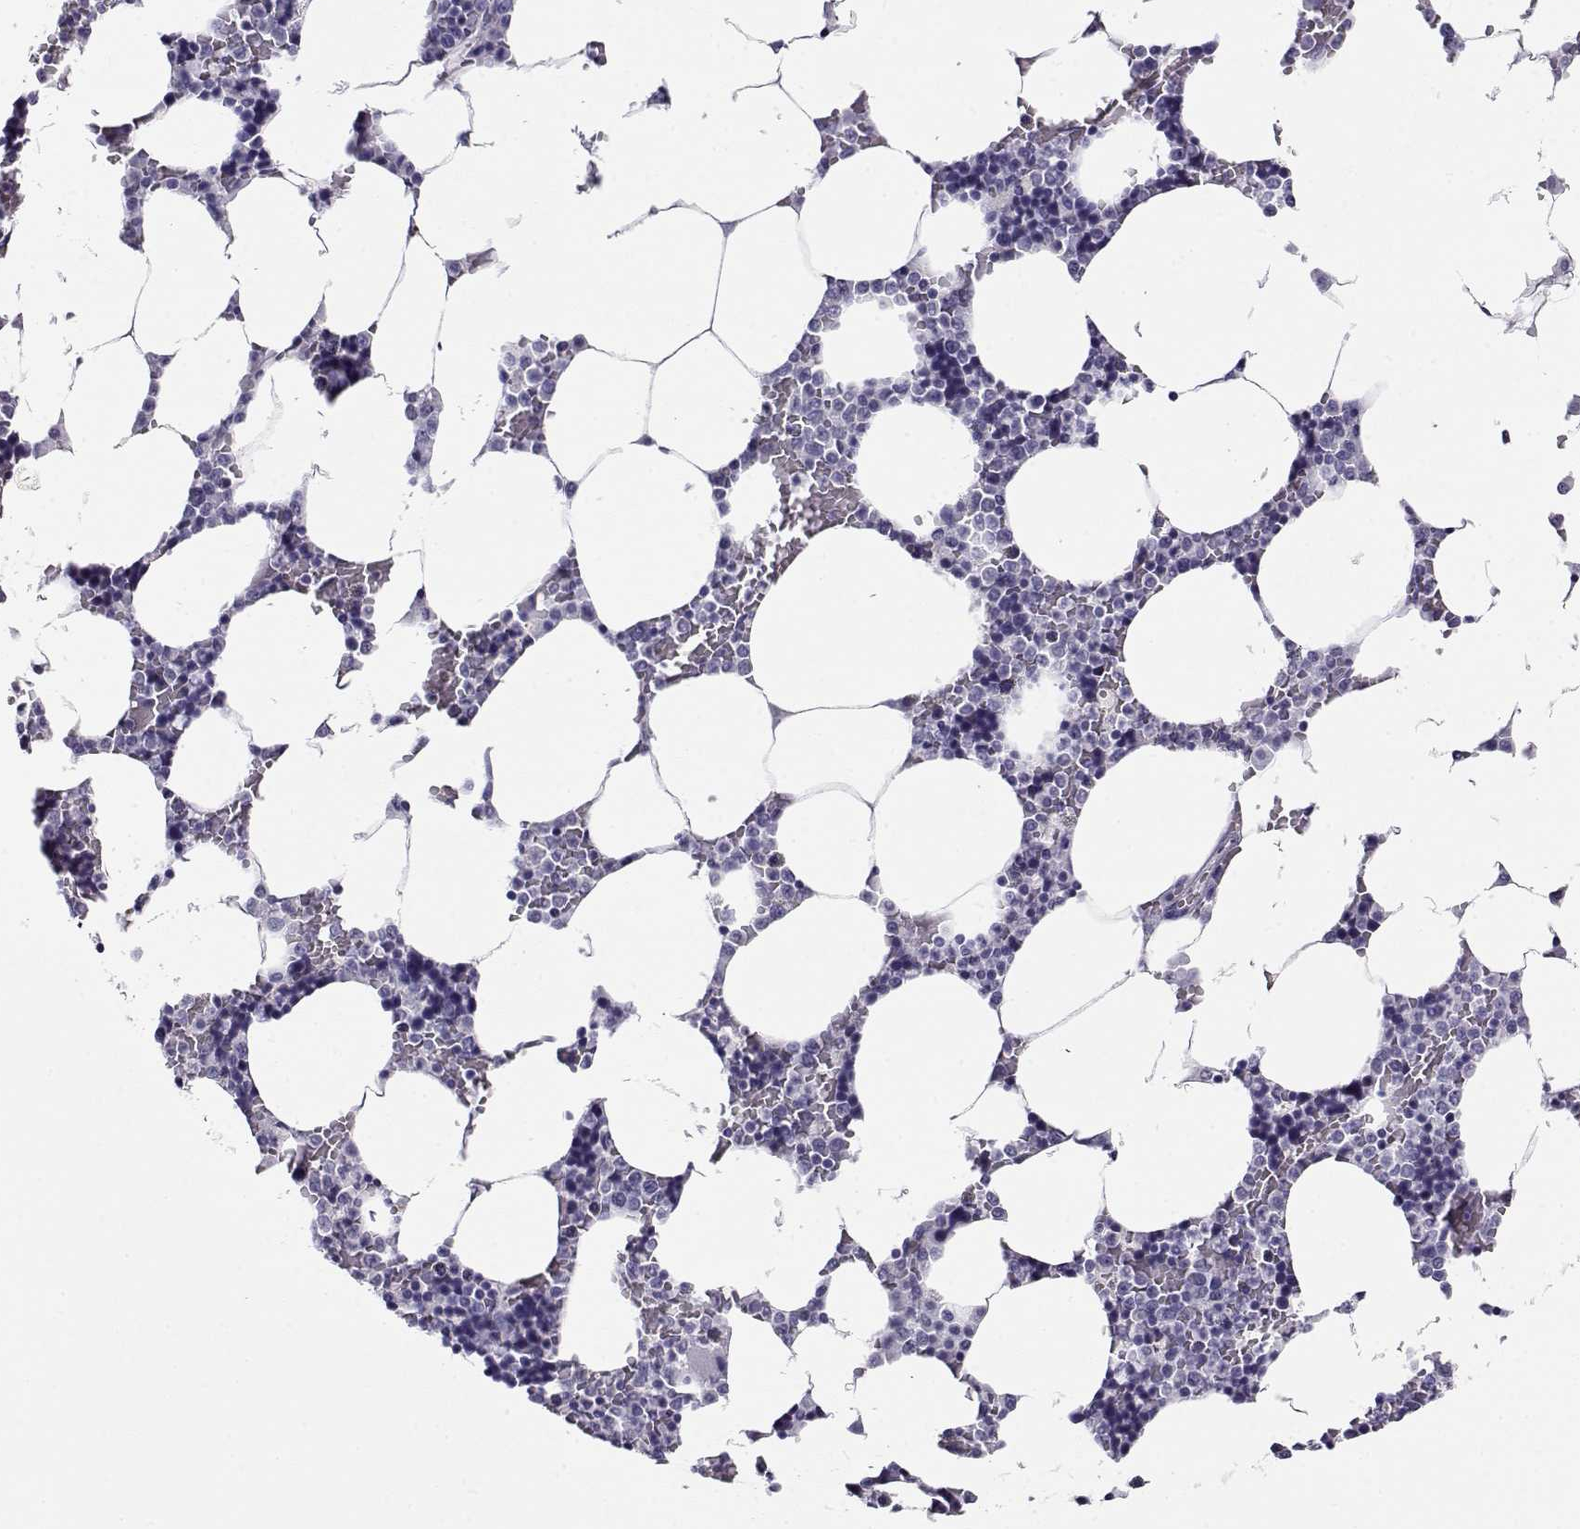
{"staining": {"intensity": "negative", "quantity": "none", "location": "none"}, "tissue": "bone marrow", "cell_type": "Hematopoietic cells", "image_type": "normal", "snomed": [{"axis": "morphology", "description": "Normal tissue, NOS"}, {"axis": "topography", "description": "Bone marrow"}], "caption": "Immunohistochemistry (IHC) of unremarkable bone marrow exhibits no positivity in hematopoietic cells.", "gene": "RHOXF2B", "patient": {"sex": "male", "age": 63}}